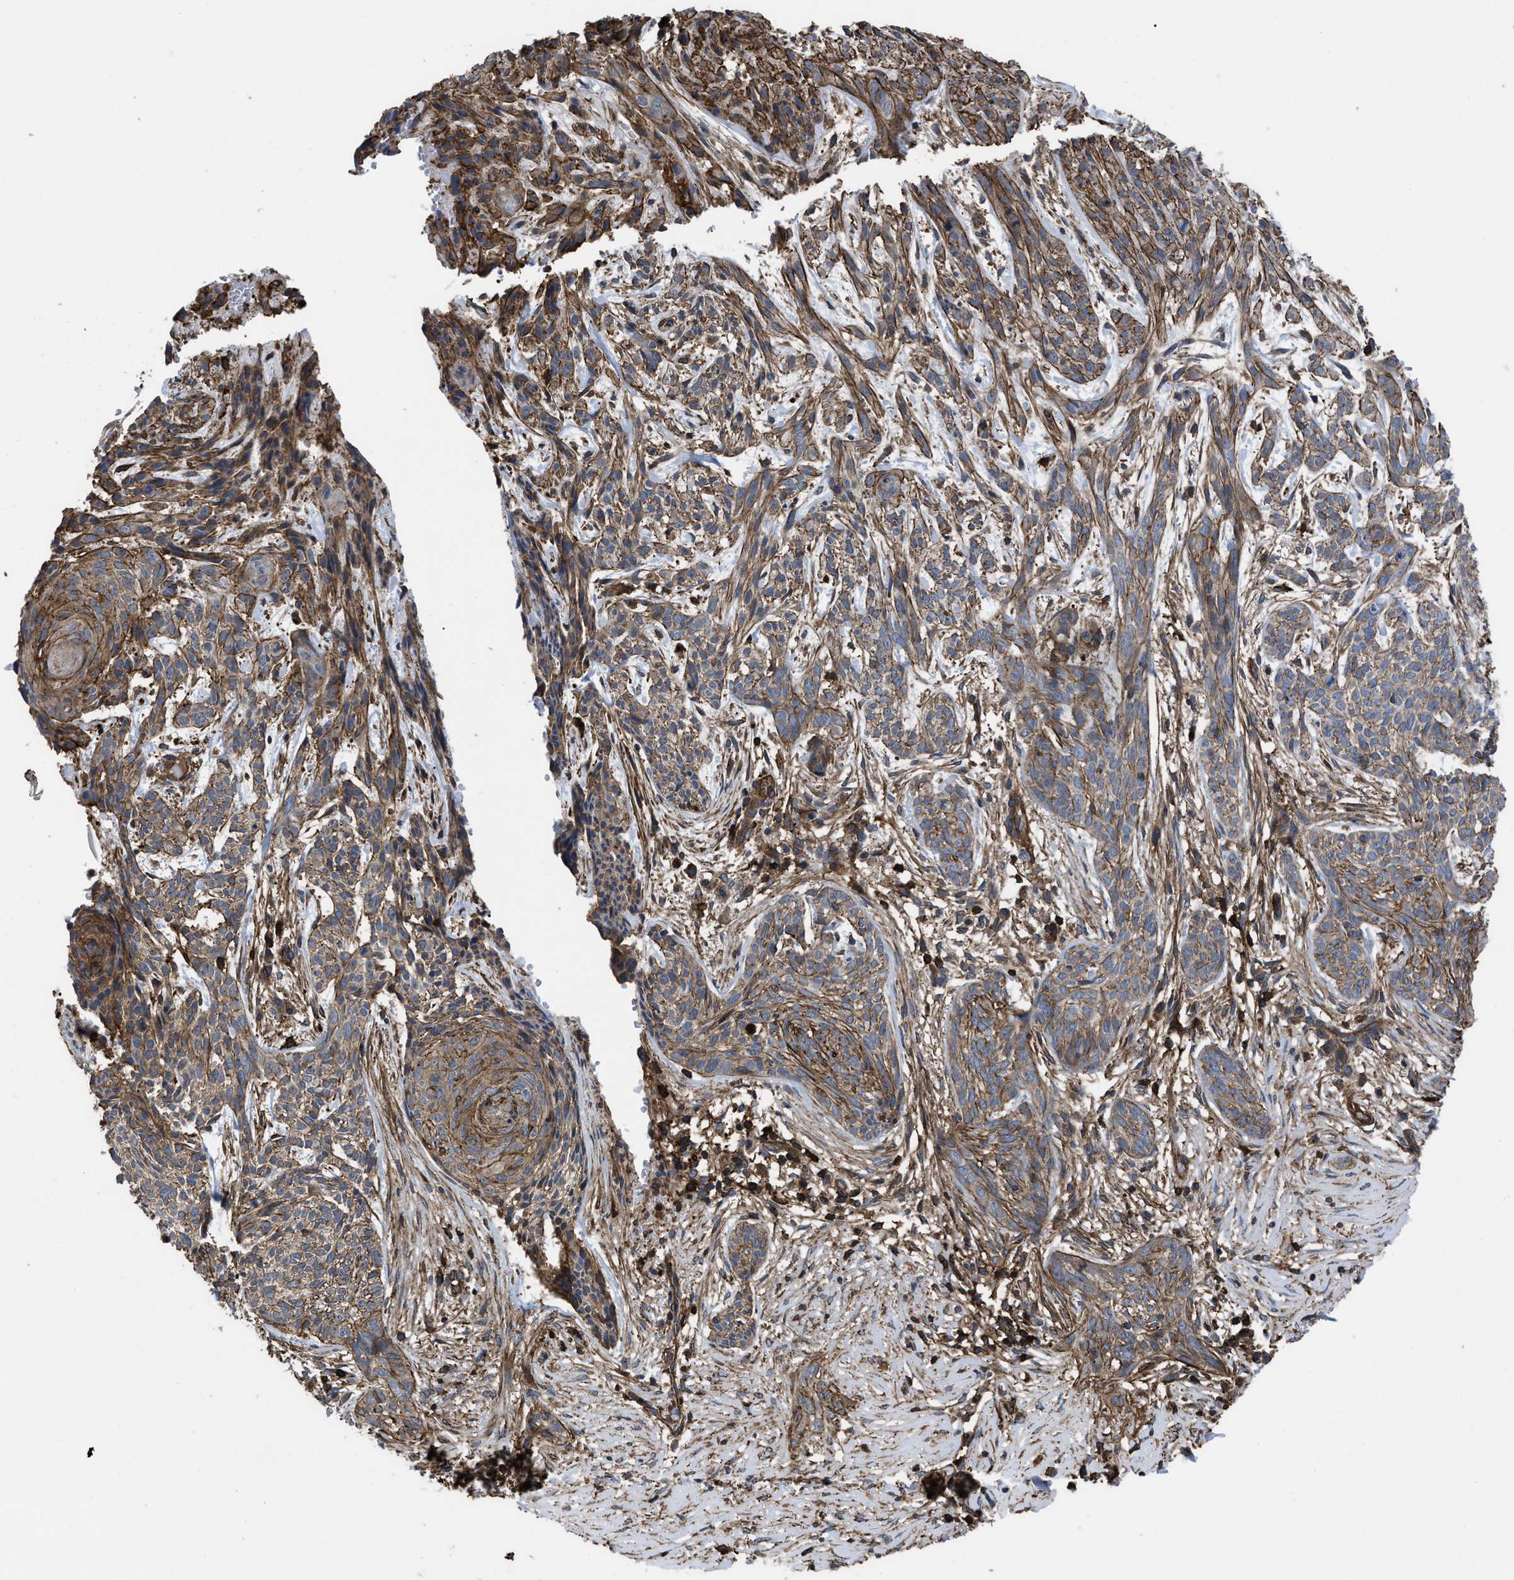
{"staining": {"intensity": "weak", "quantity": ">75%", "location": "cytoplasmic/membranous"}, "tissue": "skin cancer", "cell_type": "Tumor cells", "image_type": "cancer", "snomed": [{"axis": "morphology", "description": "Basal cell carcinoma"}, {"axis": "topography", "description": "Skin"}], "caption": "Immunohistochemistry (IHC) (DAB (3,3'-diaminobenzidine)) staining of basal cell carcinoma (skin) exhibits weak cytoplasmic/membranous protein staining in about >75% of tumor cells.", "gene": "SCUBE2", "patient": {"sex": "female", "age": 59}}